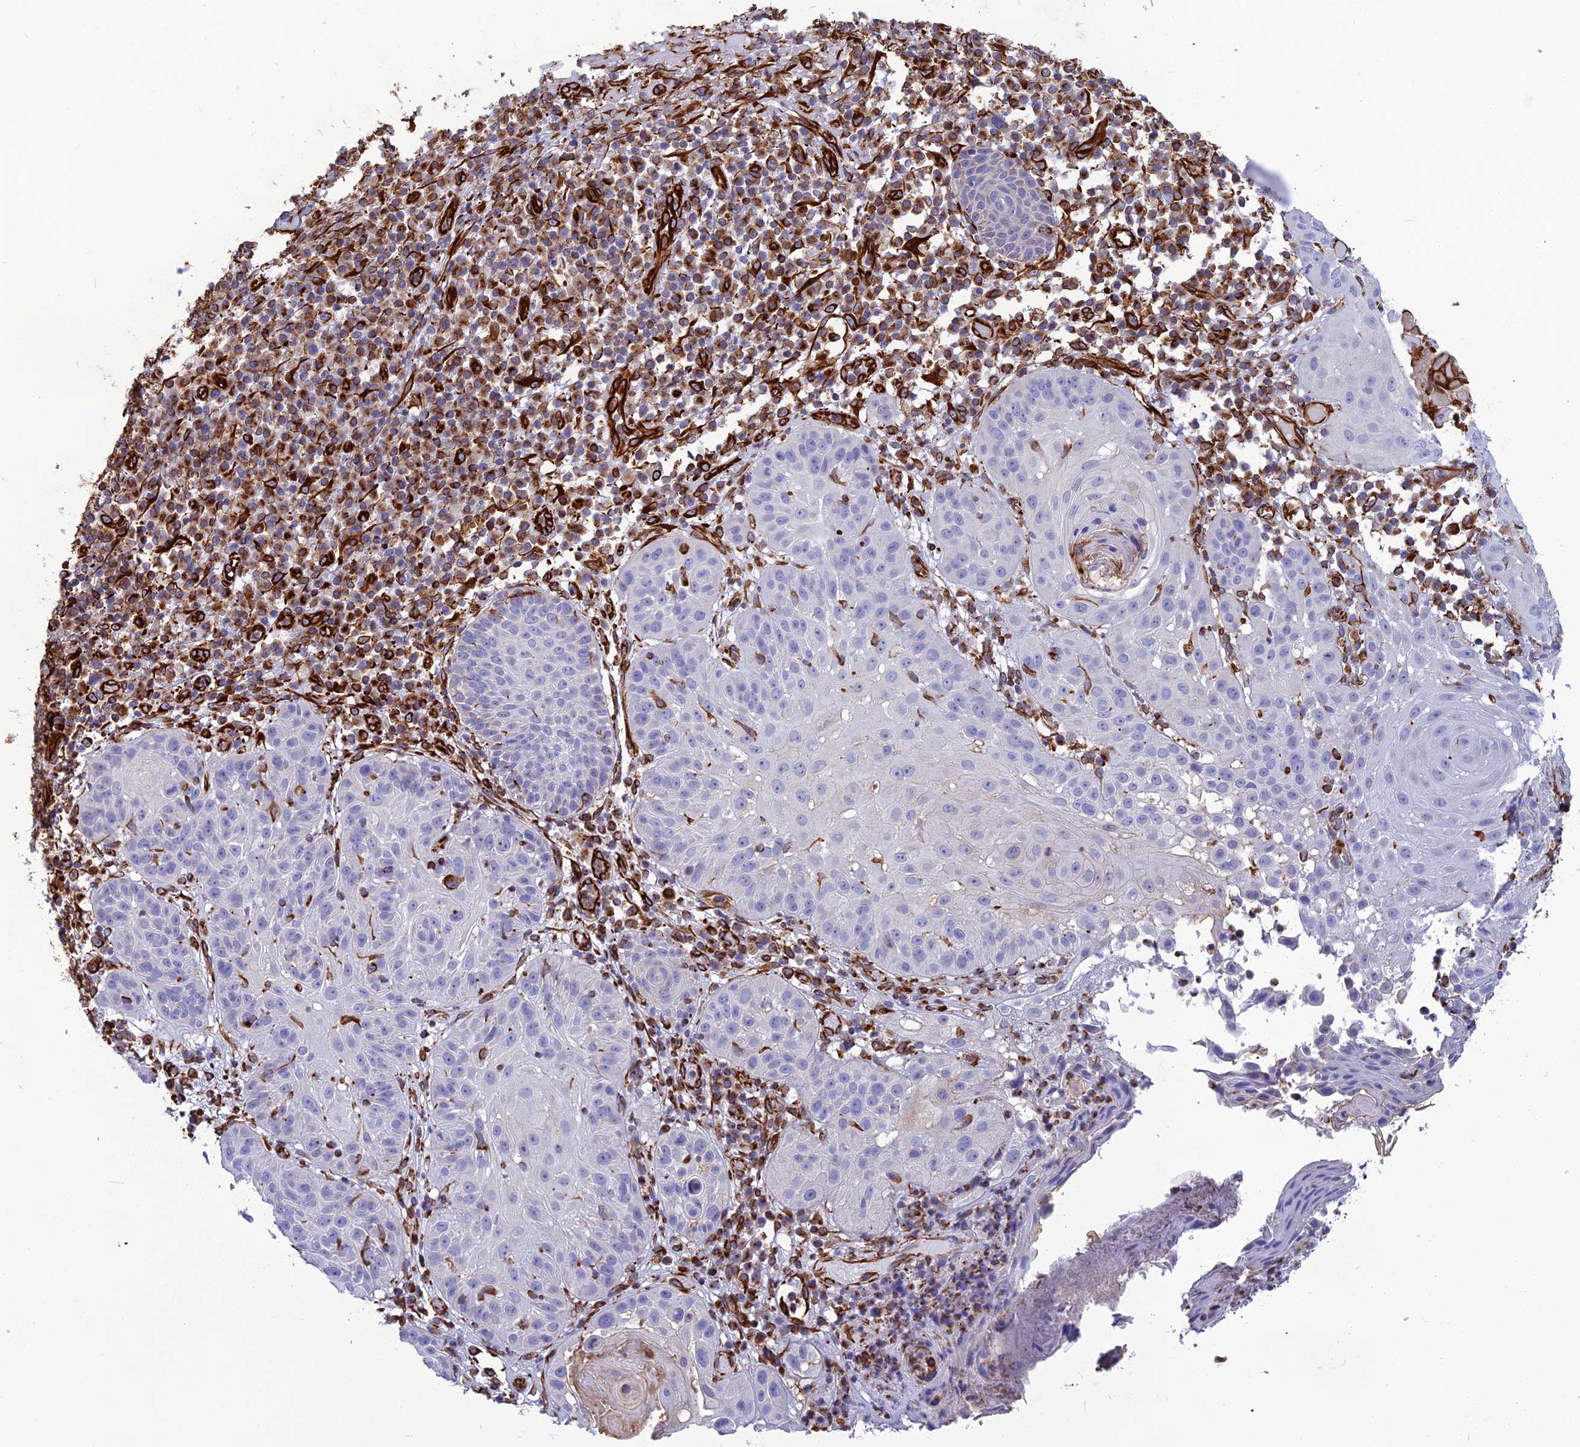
{"staining": {"intensity": "negative", "quantity": "none", "location": "none"}, "tissue": "skin cancer", "cell_type": "Tumor cells", "image_type": "cancer", "snomed": [{"axis": "morphology", "description": "Normal tissue, NOS"}, {"axis": "morphology", "description": "Basal cell carcinoma"}, {"axis": "topography", "description": "Skin"}], "caption": "There is no significant staining in tumor cells of skin cancer (basal cell carcinoma).", "gene": "FBXL20", "patient": {"sex": "male", "age": 93}}